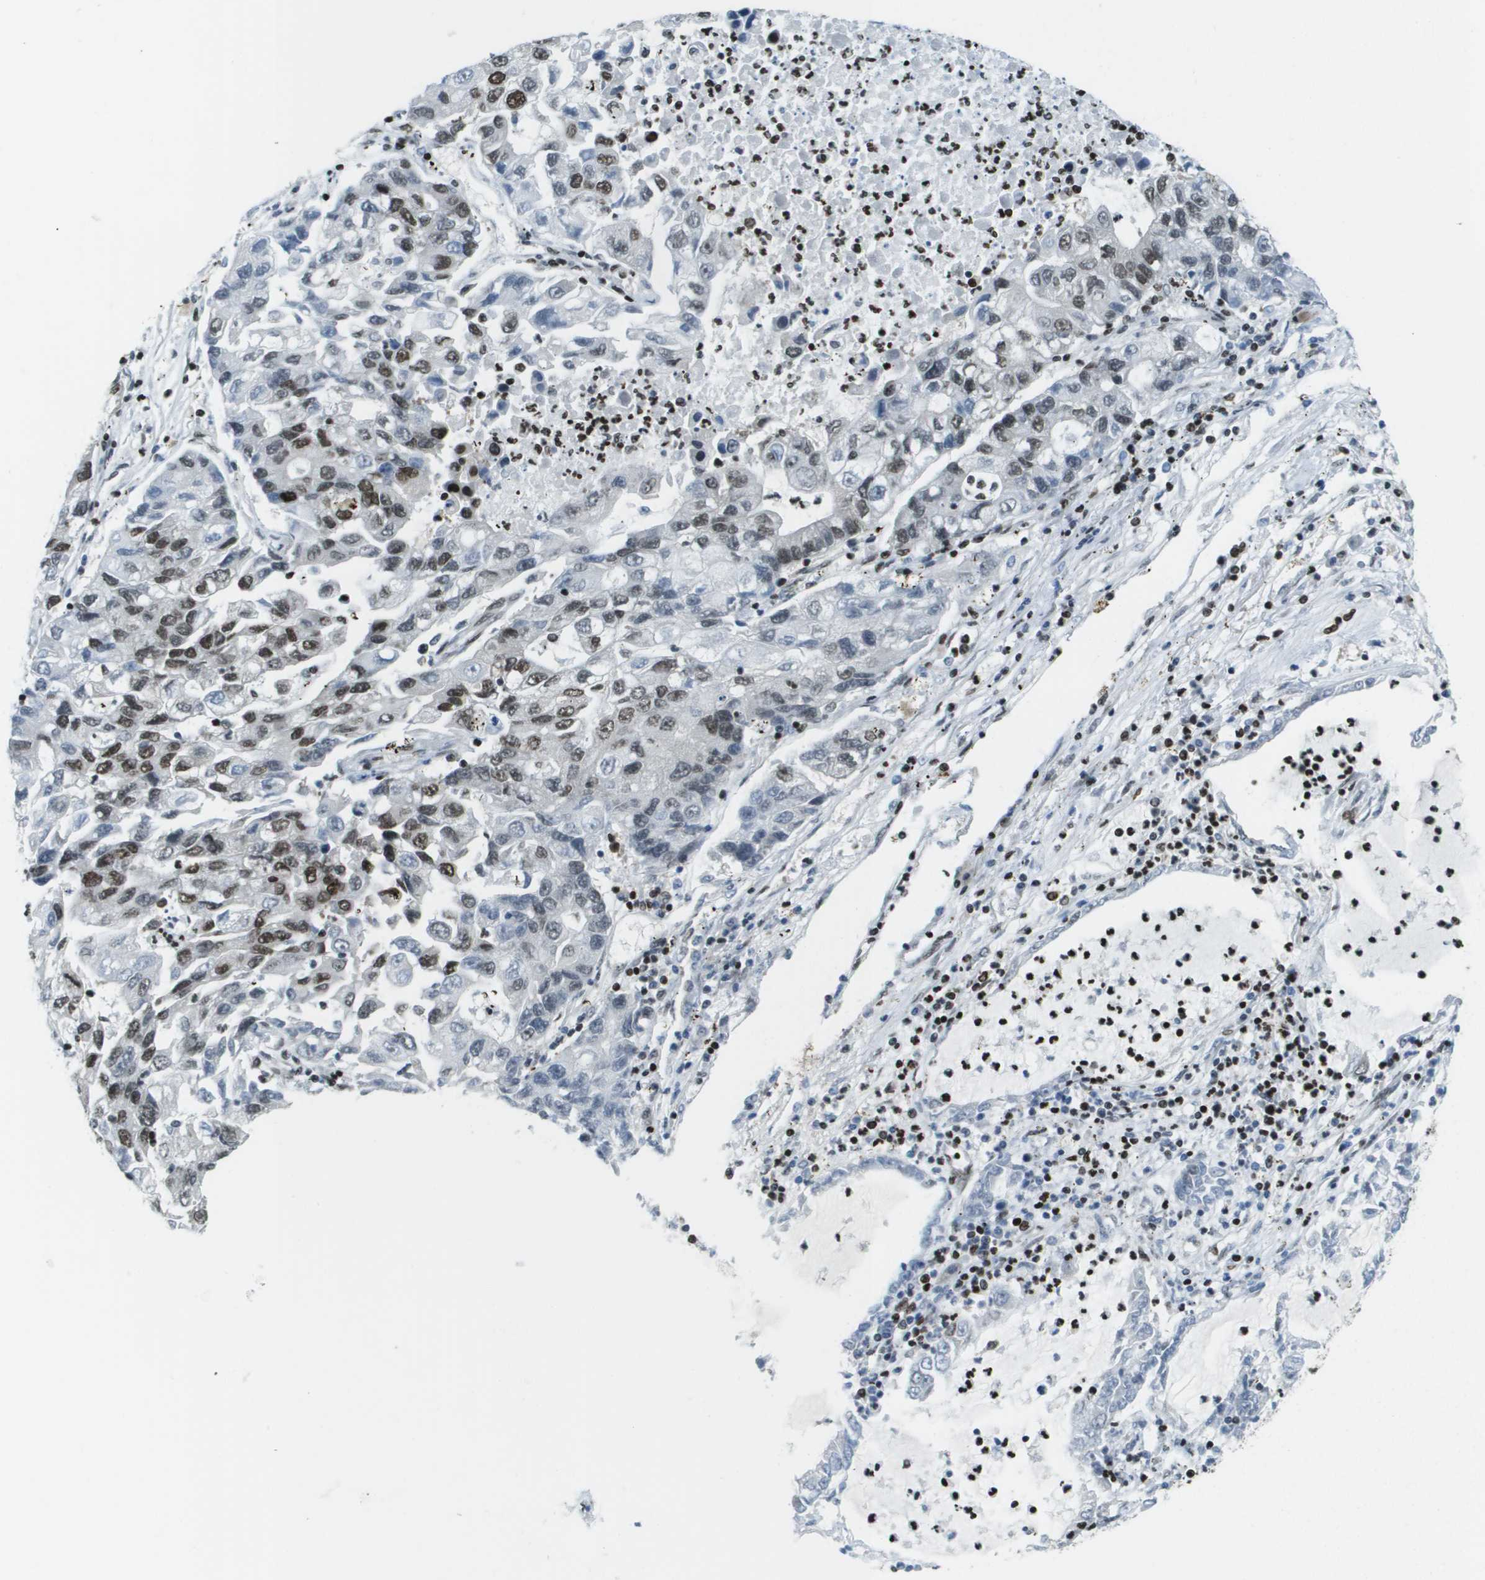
{"staining": {"intensity": "strong", "quantity": "25%-75%", "location": "nuclear"}, "tissue": "lung cancer", "cell_type": "Tumor cells", "image_type": "cancer", "snomed": [{"axis": "morphology", "description": "Adenocarcinoma, NOS"}, {"axis": "topography", "description": "Lung"}], "caption": "Protein expression analysis of lung cancer (adenocarcinoma) demonstrates strong nuclear staining in approximately 25%-75% of tumor cells.", "gene": "GLYR1", "patient": {"sex": "female", "age": 51}}